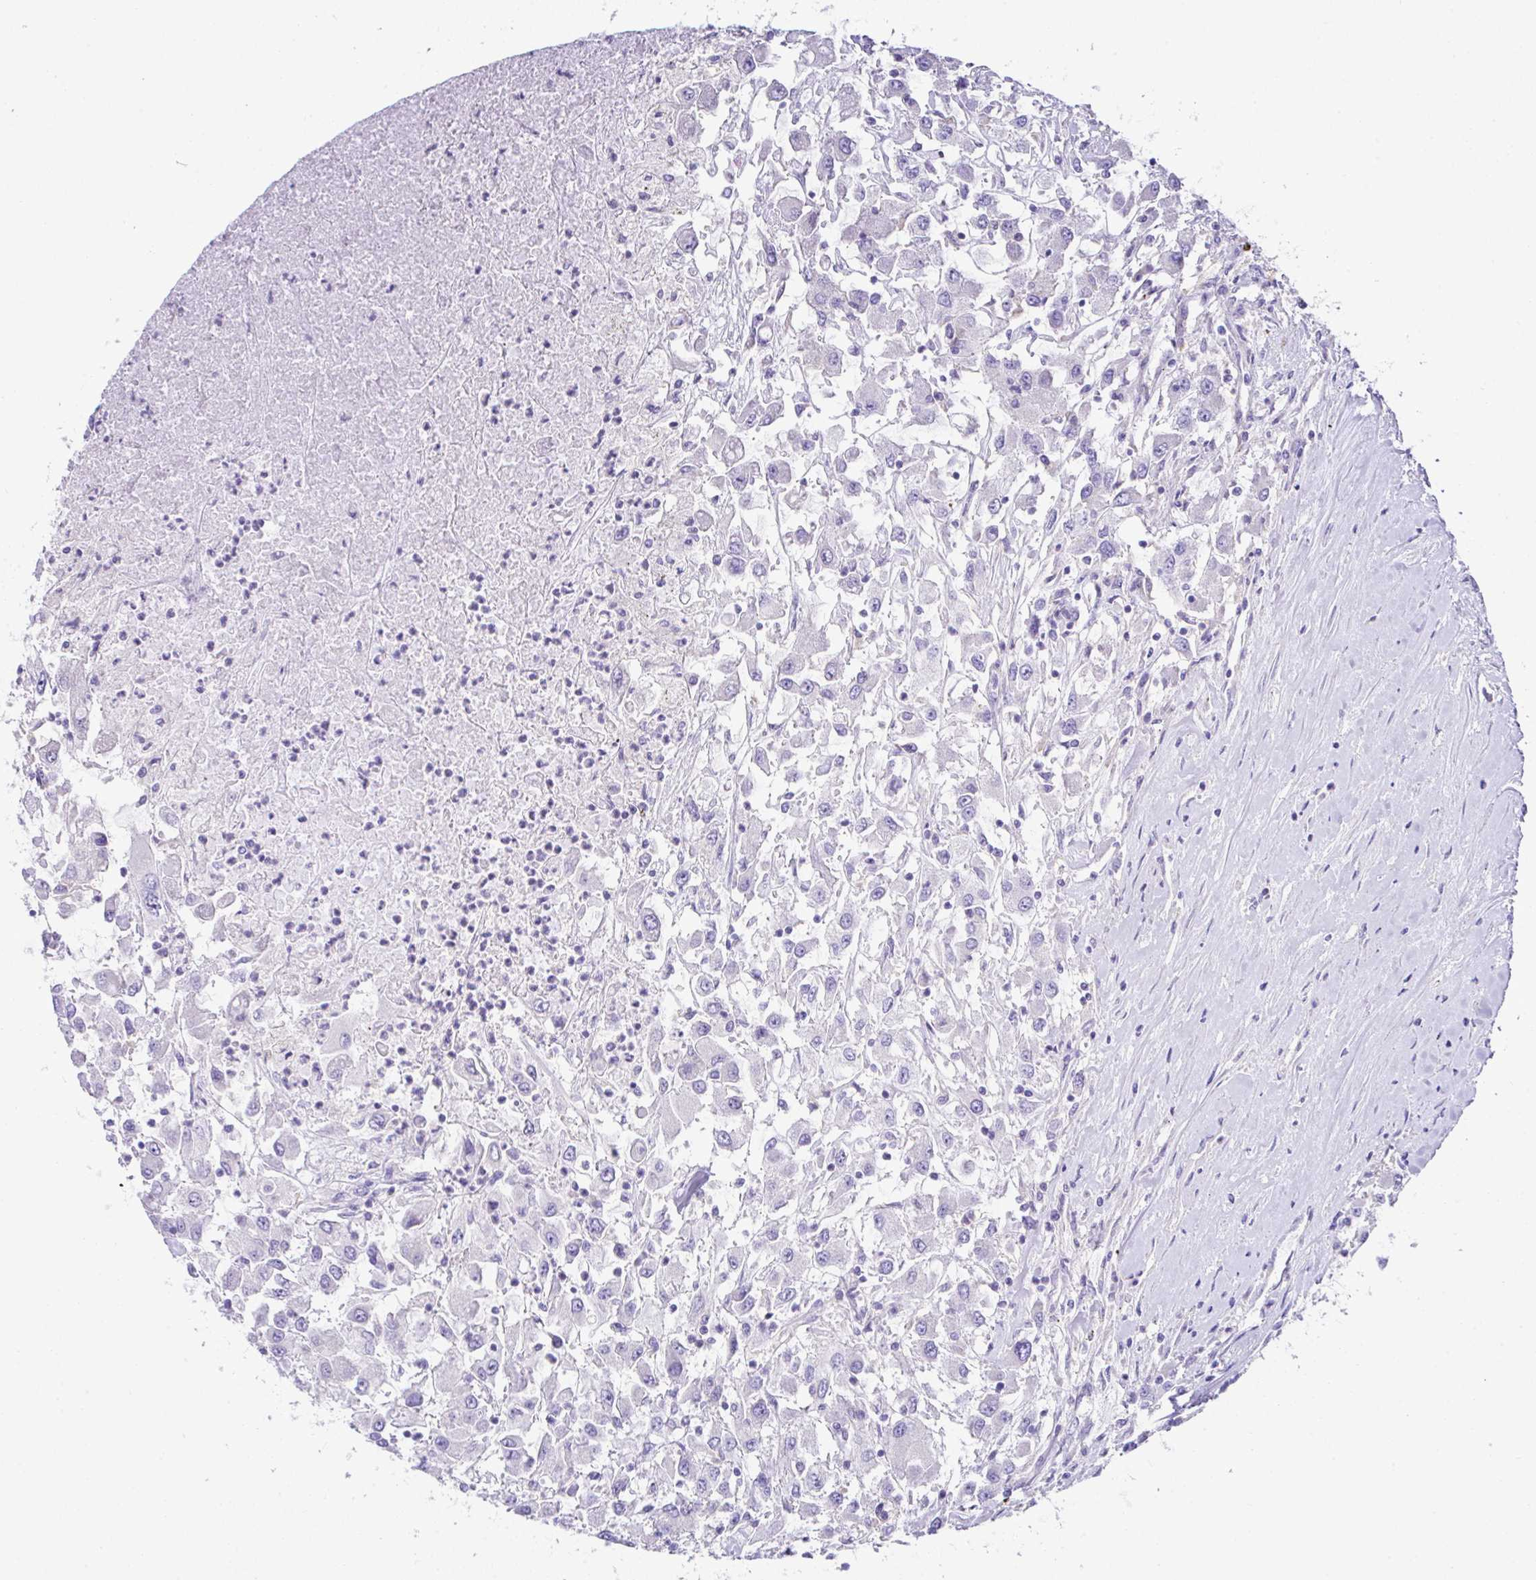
{"staining": {"intensity": "negative", "quantity": "none", "location": "none"}, "tissue": "renal cancer", "cell_type": "Tumor cells", "image_type": "cancer", "snomed": [{"axis": "morphology", "description": "Adenocarcinoma, NOS"}, {"axis": "topography", "description": "Kidney"}], "caption": "A high-resolution micrograph shows immunohistochemistry (IHC) staining of adenocarcinoma (renal), which demonstrates no significant positivity in tumor cells. (Stains: DAB immunohistochemistry with hematoxylin counter stain, Microscopy: brightfield microscopy at high magnification).", "gene": "OR4P4", "patient": {"sex": "female", "age": 67}}